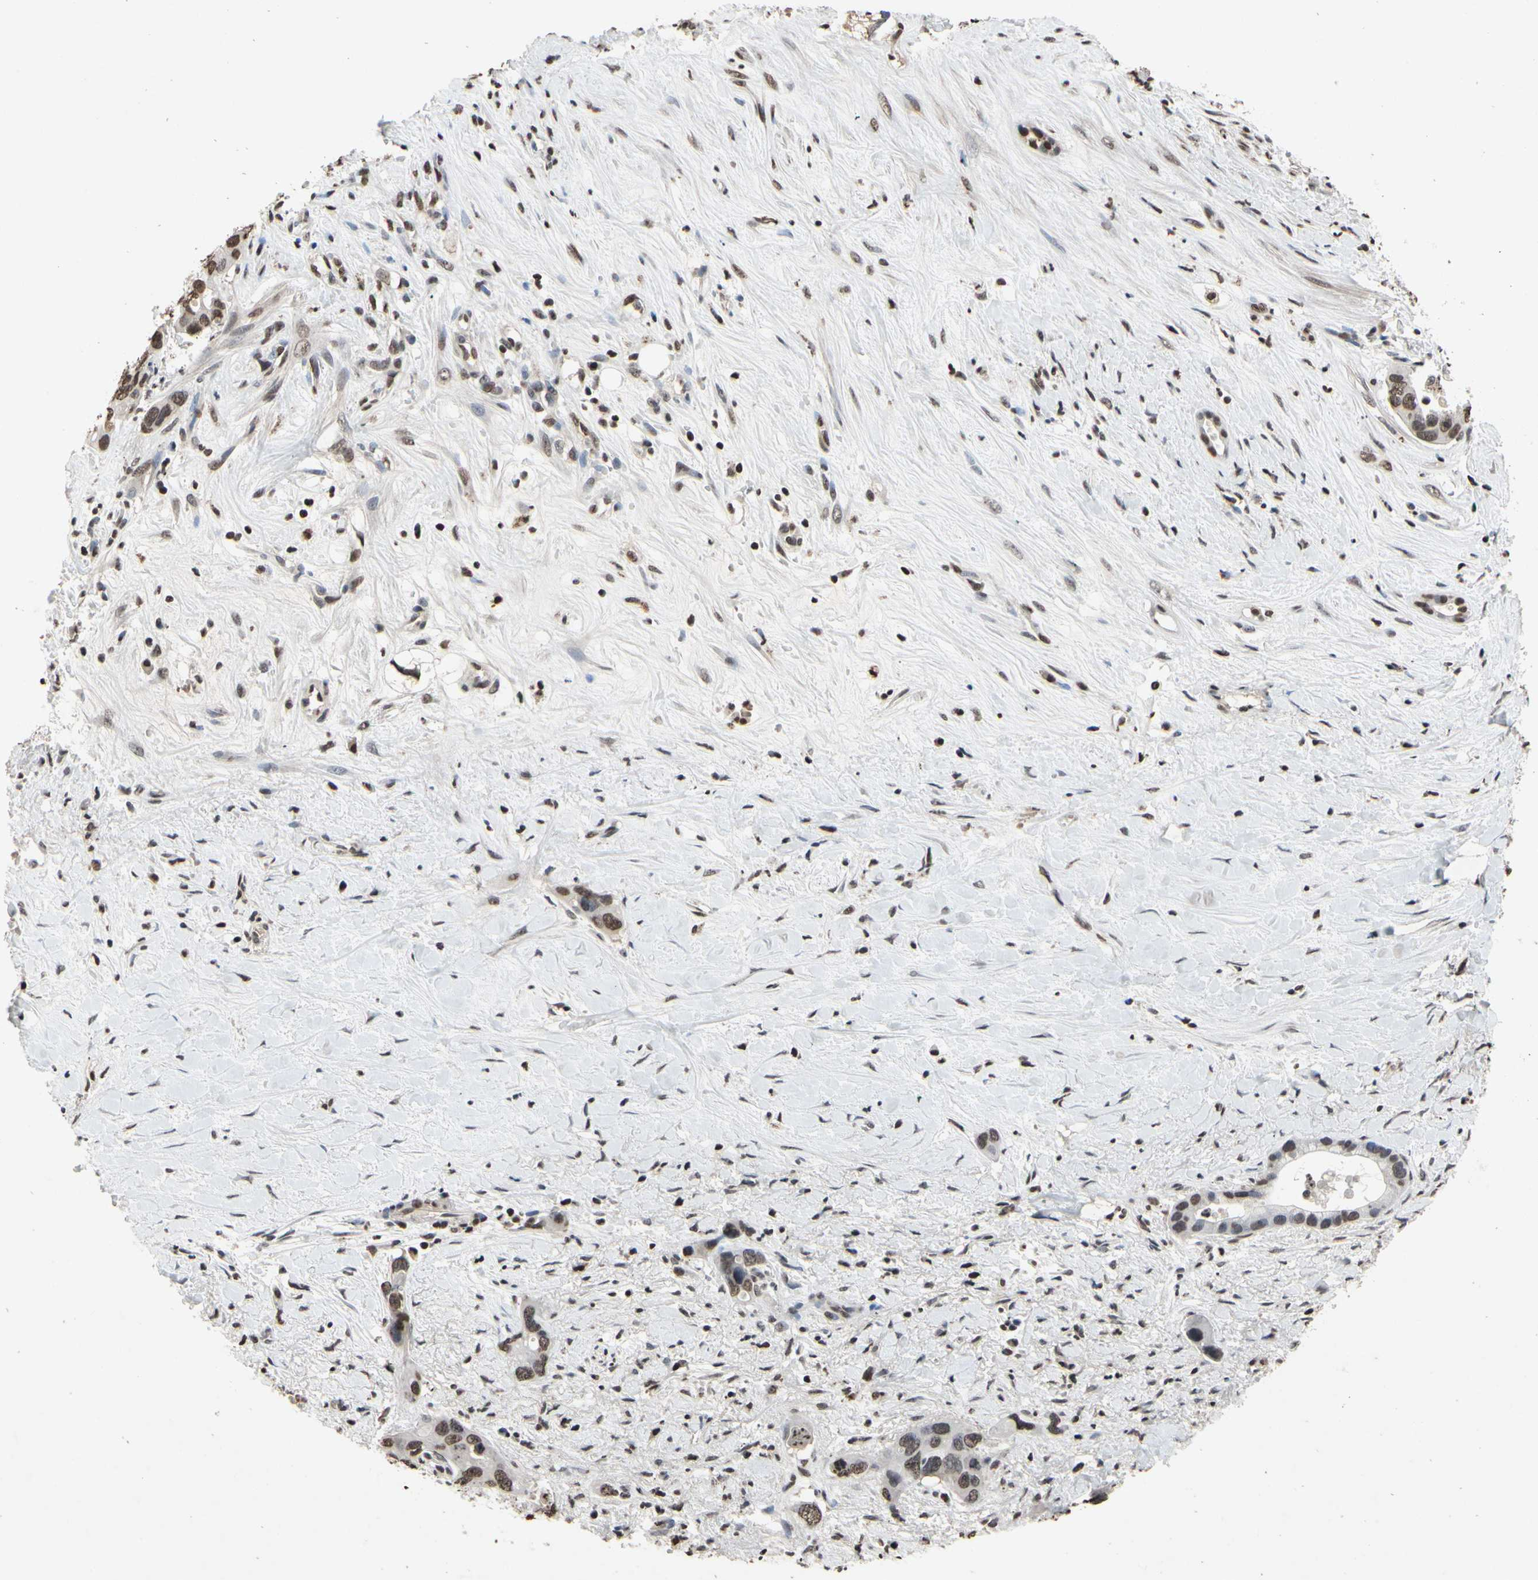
{"staining": {"intensity": "moderate", "quantity": "25%-75%", "location": "nuclear"}, "tissue": "liver cancer", "cell_type": "Tumor cells", "image_type": "cancer", "snomed": [{"axis": "morphology", "description": "Cholangiocarcinoma"}, {"axis": "topography", "description": "Liver"}], "caption": "High-power microscopy captured an IHC micrograph of liver cholangiocarcinoma, revealing moderate nuclear staining in about 25%-75% of tumor cells. Nuclei are stained in blue.", "gene": "HIPK2", "patient": {"sex": "female", "age": 65}}